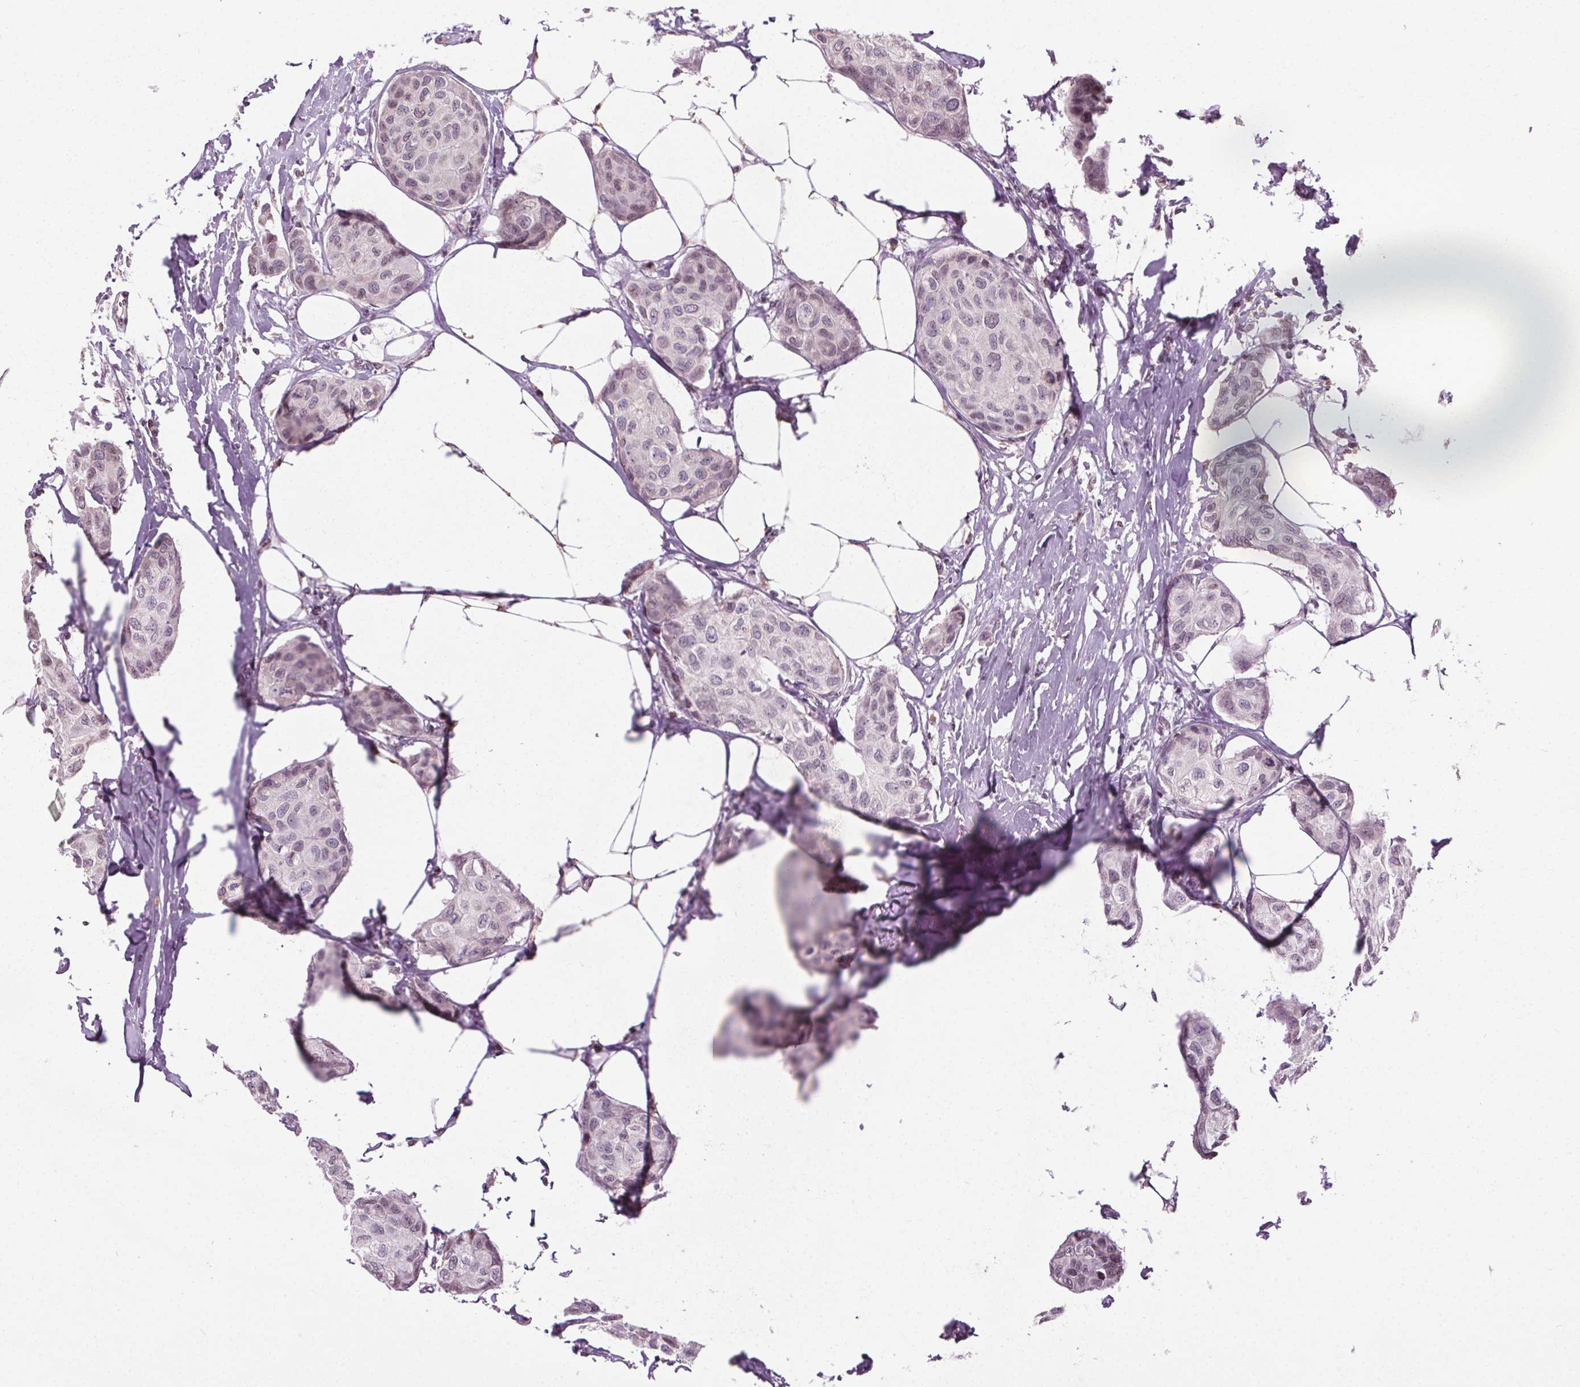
{"staining": {"intensity": "weak", "quantity": "<25%", "location": "nuclear"}, "tissue": "breast cancer", "cell_type": "Tumor cells", "image_type": "cancer", "snomed": [{"axis": "morphology", "description": "Duct carcinoma"}, {"axis": "topography", "description": "Breast"}], "caption": "Image shows no protein expression in tumor cells of breast infiltrating ductal carcinoma tissue.", "gene": "LFNG", "patient": {"sex": "female", "age": 80}}